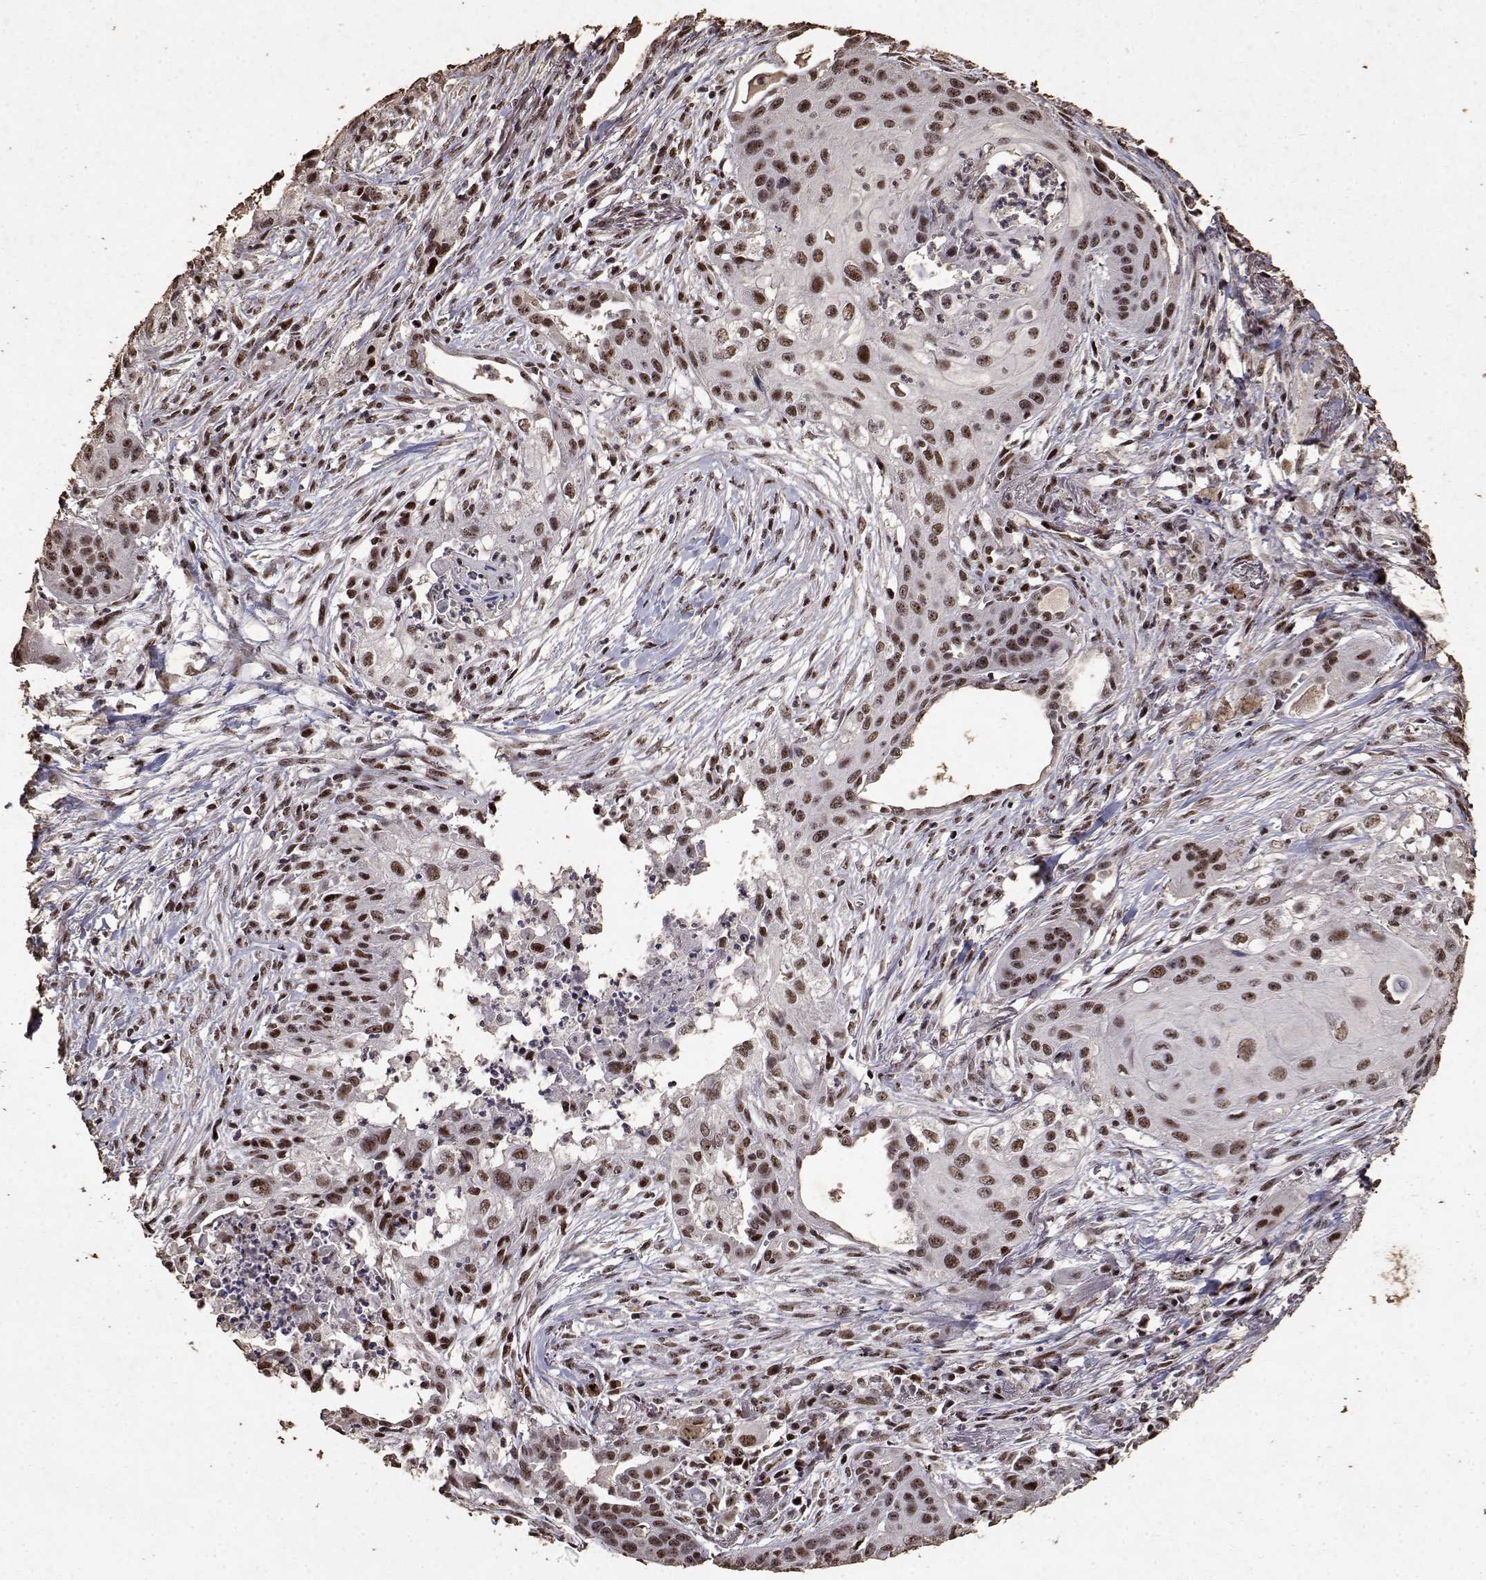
{"staining": {"intensity": "moderate", "quantity": ">75%", "location": "nuclear"}, "tissue": "lung cancer", "cell_type": "Tumor cells", "image_type": "cancer", "snomed": [{"axis": "morphology", "description": "Squamous cell carcinoma, NOS"}, {"axis": "topography", "description": "Lung"}], "caption": "High-magnification brightfield microscopy of squamous cell carcinoma (lung) stained with DAB (brown) and counterstained with hematoxylin (blue). tumor cells exhibit moderate nuclear staining is appreciated in about>75% of cells.", "gene": "TOE1", "patient": {"sex": "male", "age": 71}}